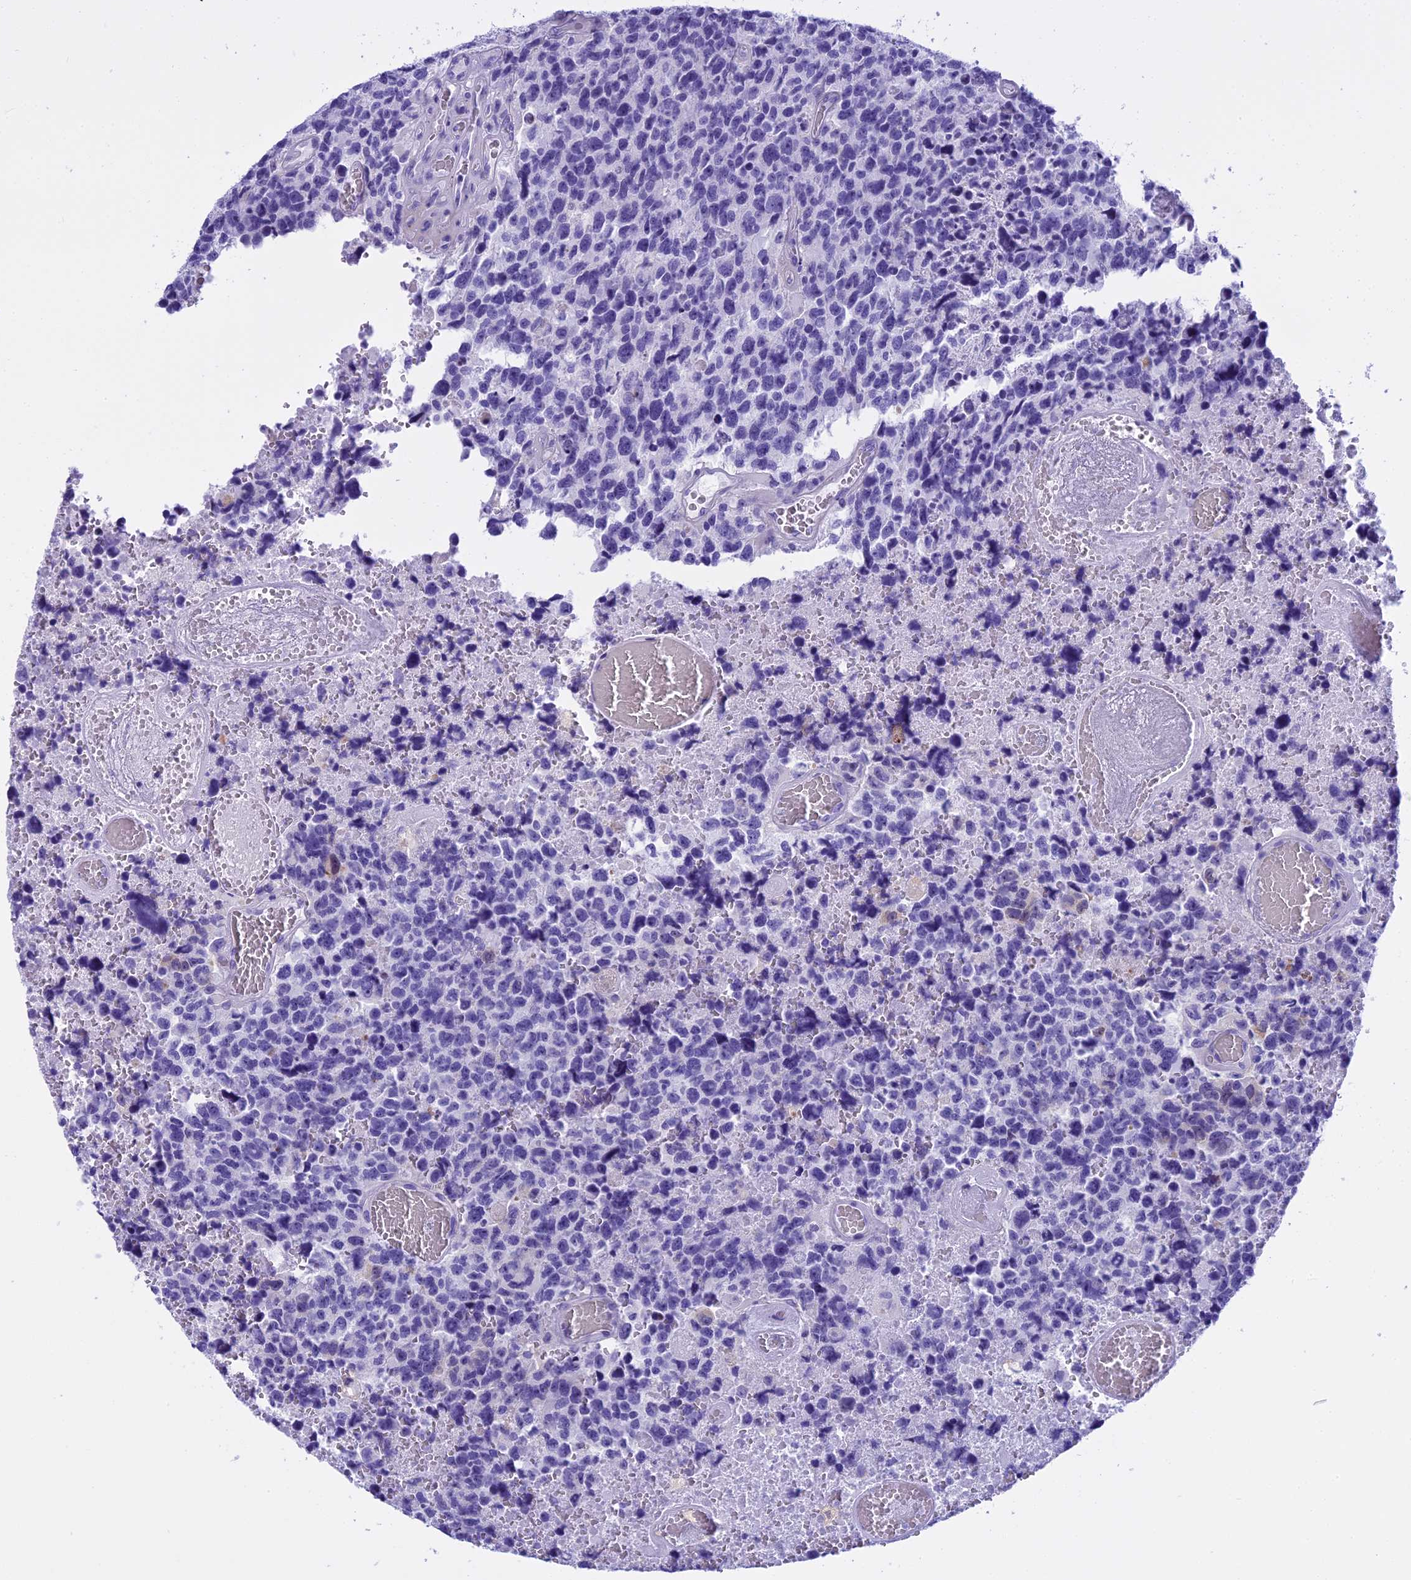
{"staining": {"intensity": "negative", "quantity": "none", "location": "none"}, "tissue": "glioma", "cell_type": "Tumor cells", "image_type": "cancer", "snomed": [{"axis": "morphology", "description": "Glioma, malignant, High grade"}, {"axis": "topography", "description": "Brain"}], "caption": "Tumor cells show no significant expression in glioma.", "gene": "KCTD14", "patient": {"sex": "male", "age": 69}}